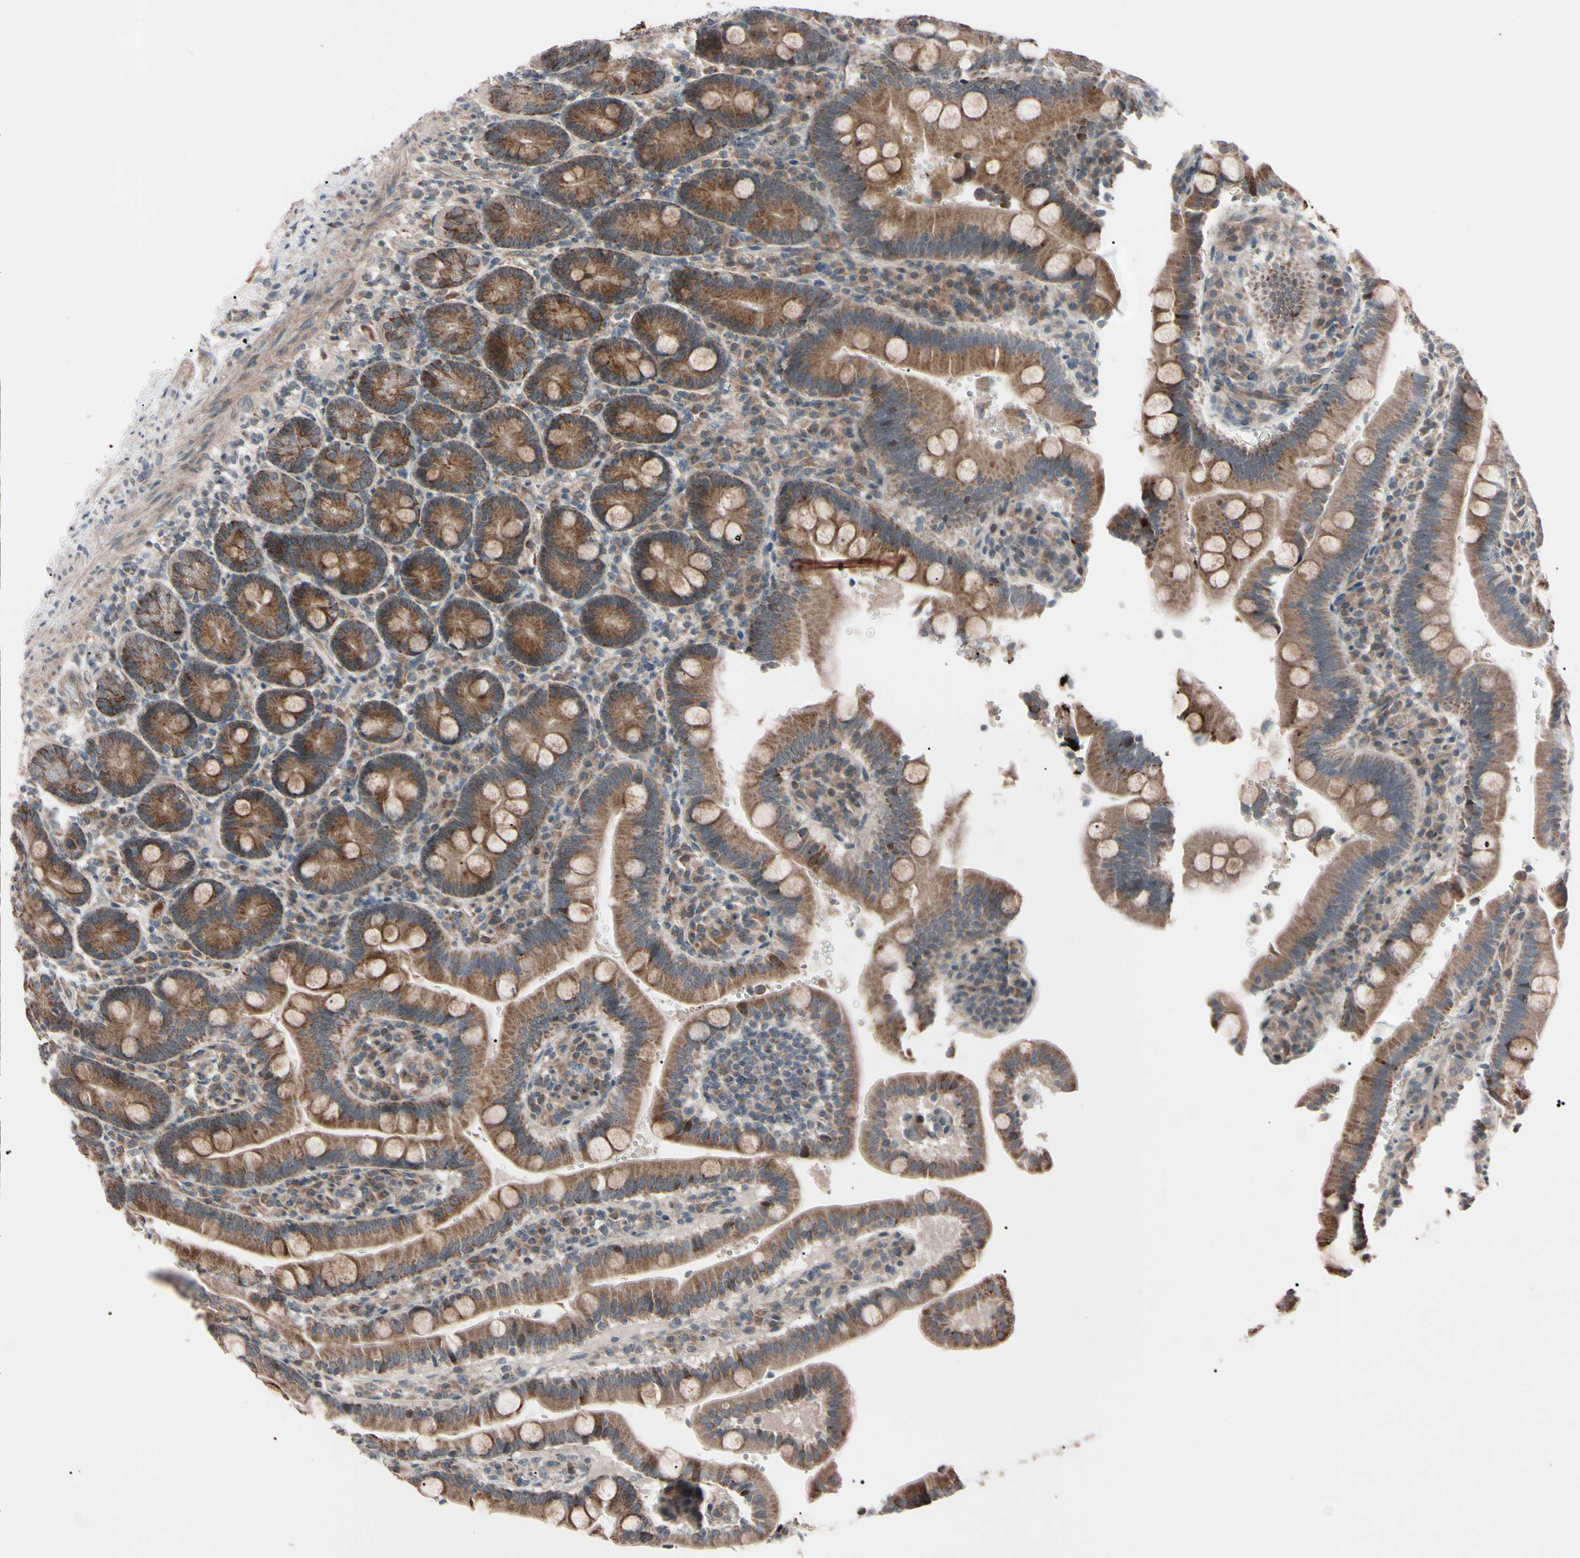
{"staining": {"intensity": "moderate", "quantity": ">75%", "location": "cytoplasmic/membranous"}, "tissue": "duodenum", "cell_type": "Glandular cells", "image_type": "normal", "snomed": [{"axis": "morphology", "description": "Normal tissue, NOS"}, {"axis": "topography", "description": "Small intestine, NOS"}], "caption": "About >75% of glandular cells in benign duodenum show moderate cytoplasmic/membranous protein staining as visualized by brown immunohistochemical staining.", "gene": "TNFRSF1A", "patient": {"sex": "female", "age": 71}}